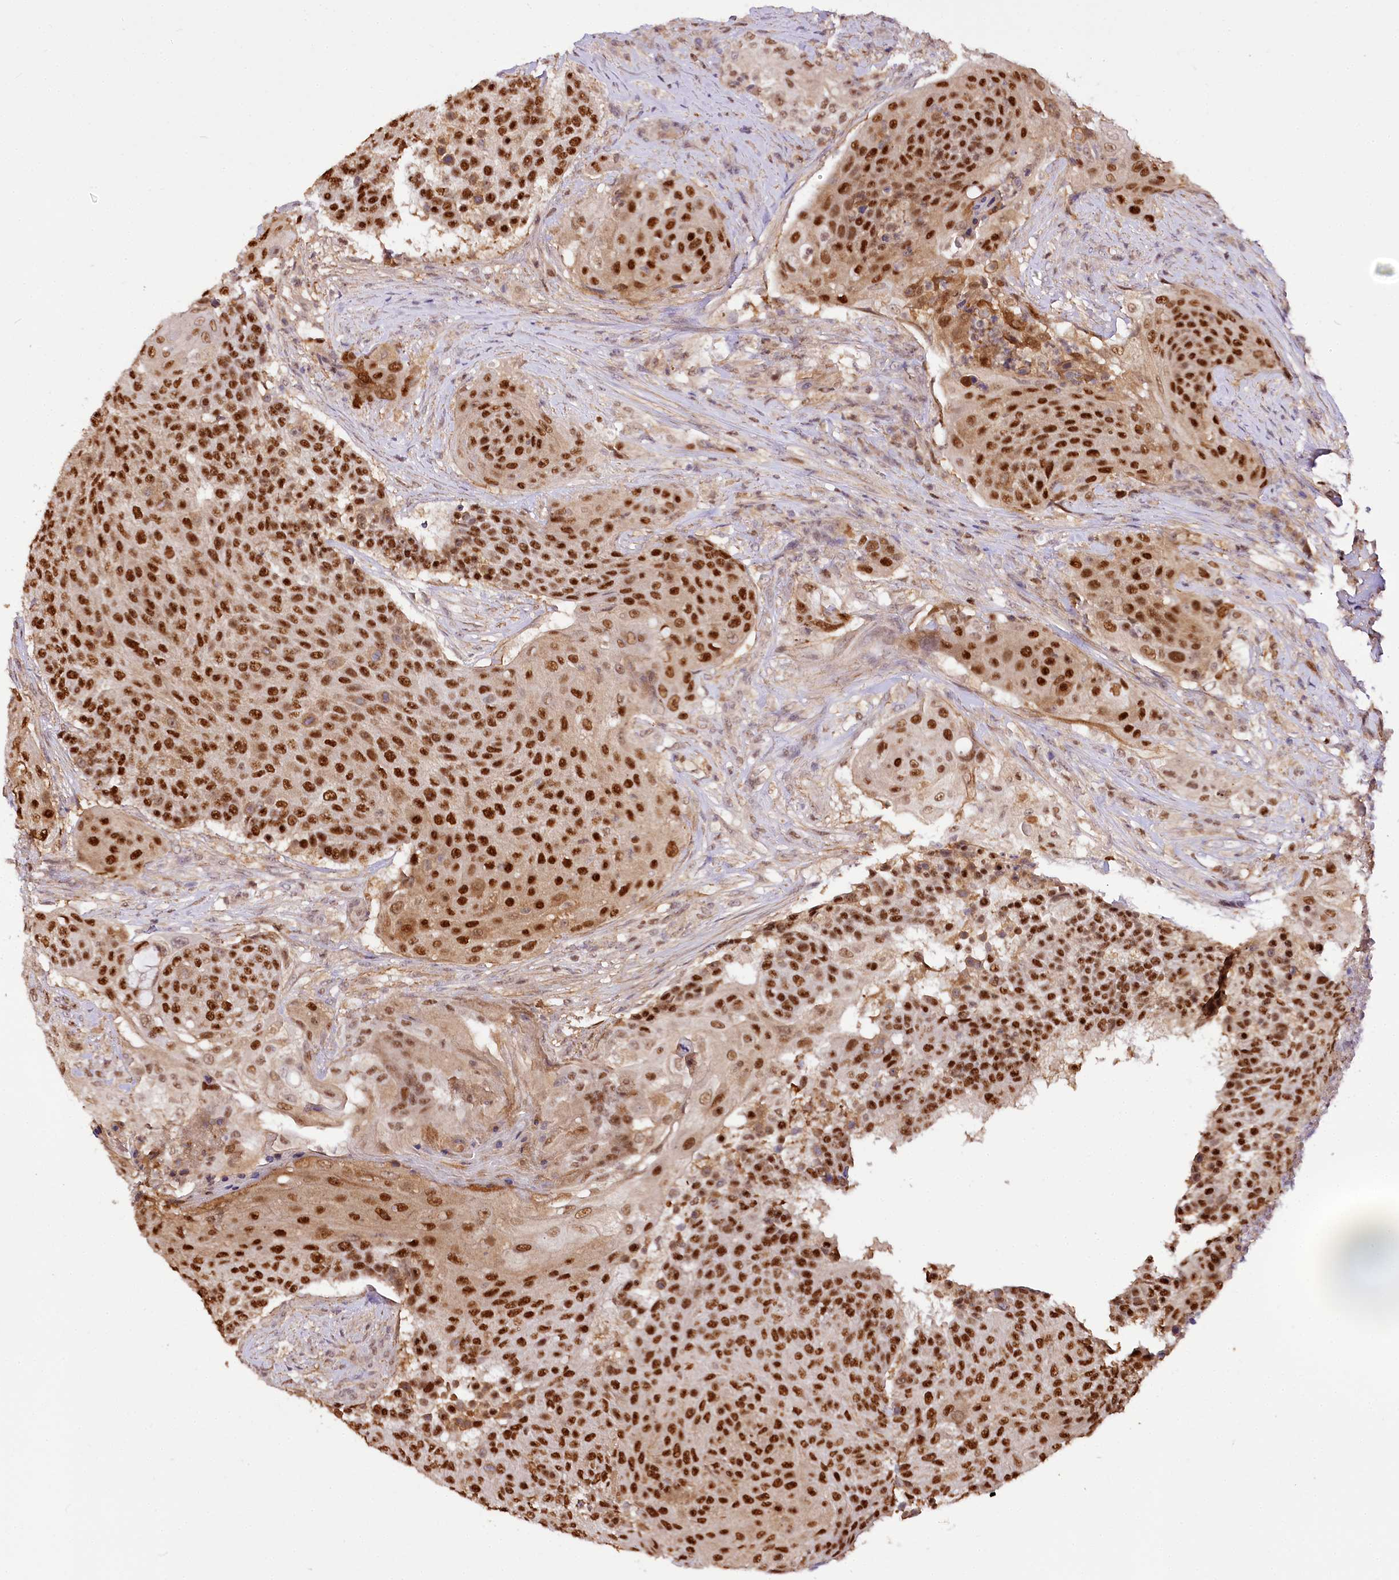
{"staining": {"intensity": "strong", "quantity": ">75%", "location": "nuclear"}, "tissue": "urothelial cancer", "cell_type": "Tumor cells", "image_type": "cancer", "snomed": [{"axis": "morphology", "description": "Urothelial carcinoma, High grade"}, {"axis": "topography", "description": "Urinary bladder"}], "caption": "This photomicrograph shows immunohistochemistry staining of human urothelial carcinoma (high-grade), with high strong nuclear staining in approximately >75% of tumor cells.", "gene": "GNL3L", "patient": {"sex": "female", "age": 63}}